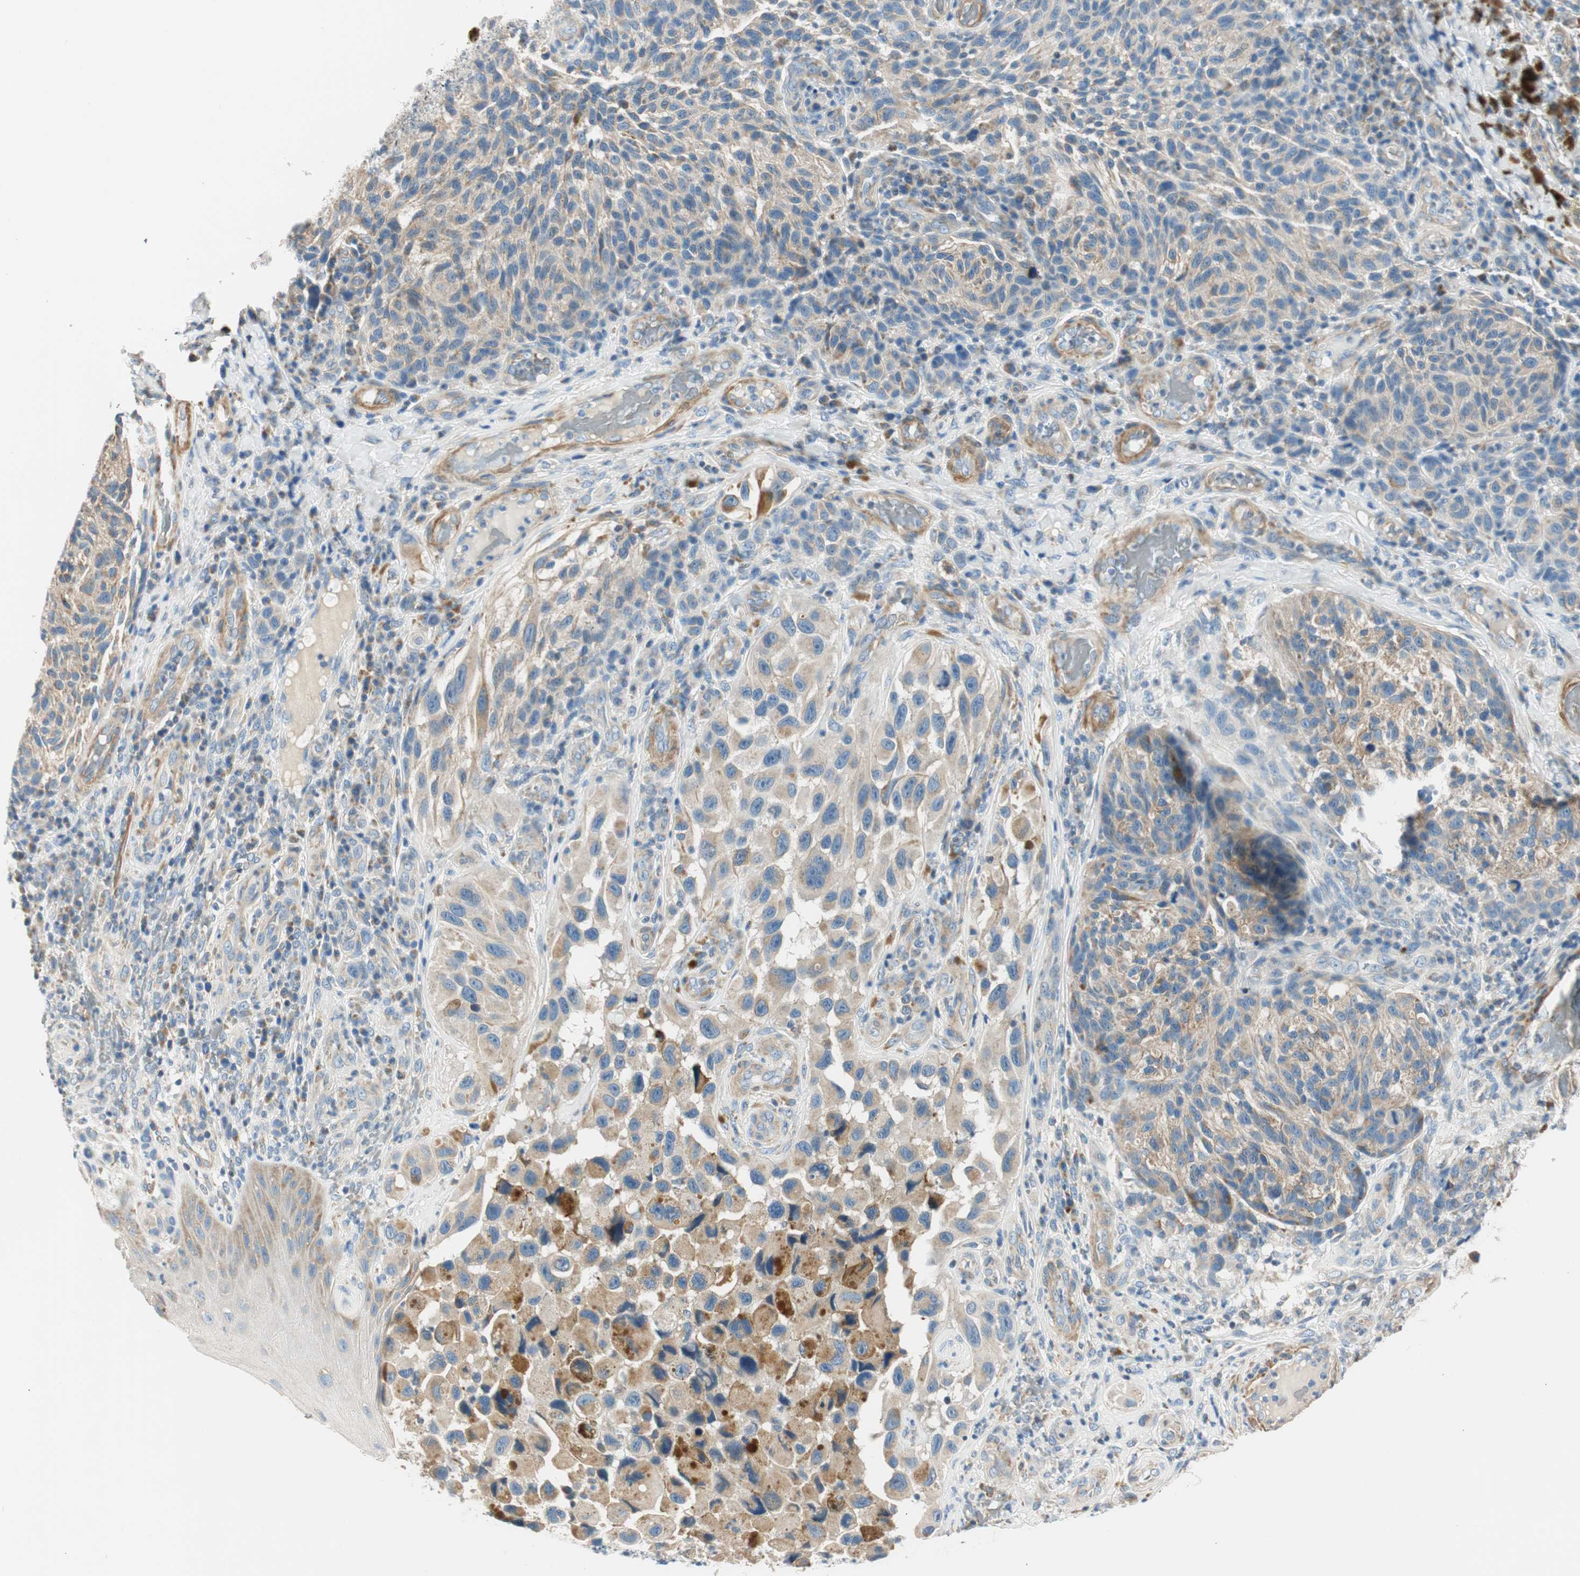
{"staining": {"intensity": "moderate", "quantity": ">75%", "location": "cytoplasmic/membranous"}, "tissue": "melanoma", "cell_type": "Tumor cells", "image_type": "cancer", "snomed": [{"axis": "morphology", "description": "Malignant melanoma, NOS"}, {"axis": "topography", "description": "Skin"}], "caption": "Moderate cytoplasmic/membranous protein expression is appreciated in about >75% of tumor cells in malignant melanoma.", "gene": "RORB", "patient": {"sex": "female", "age": 73}}